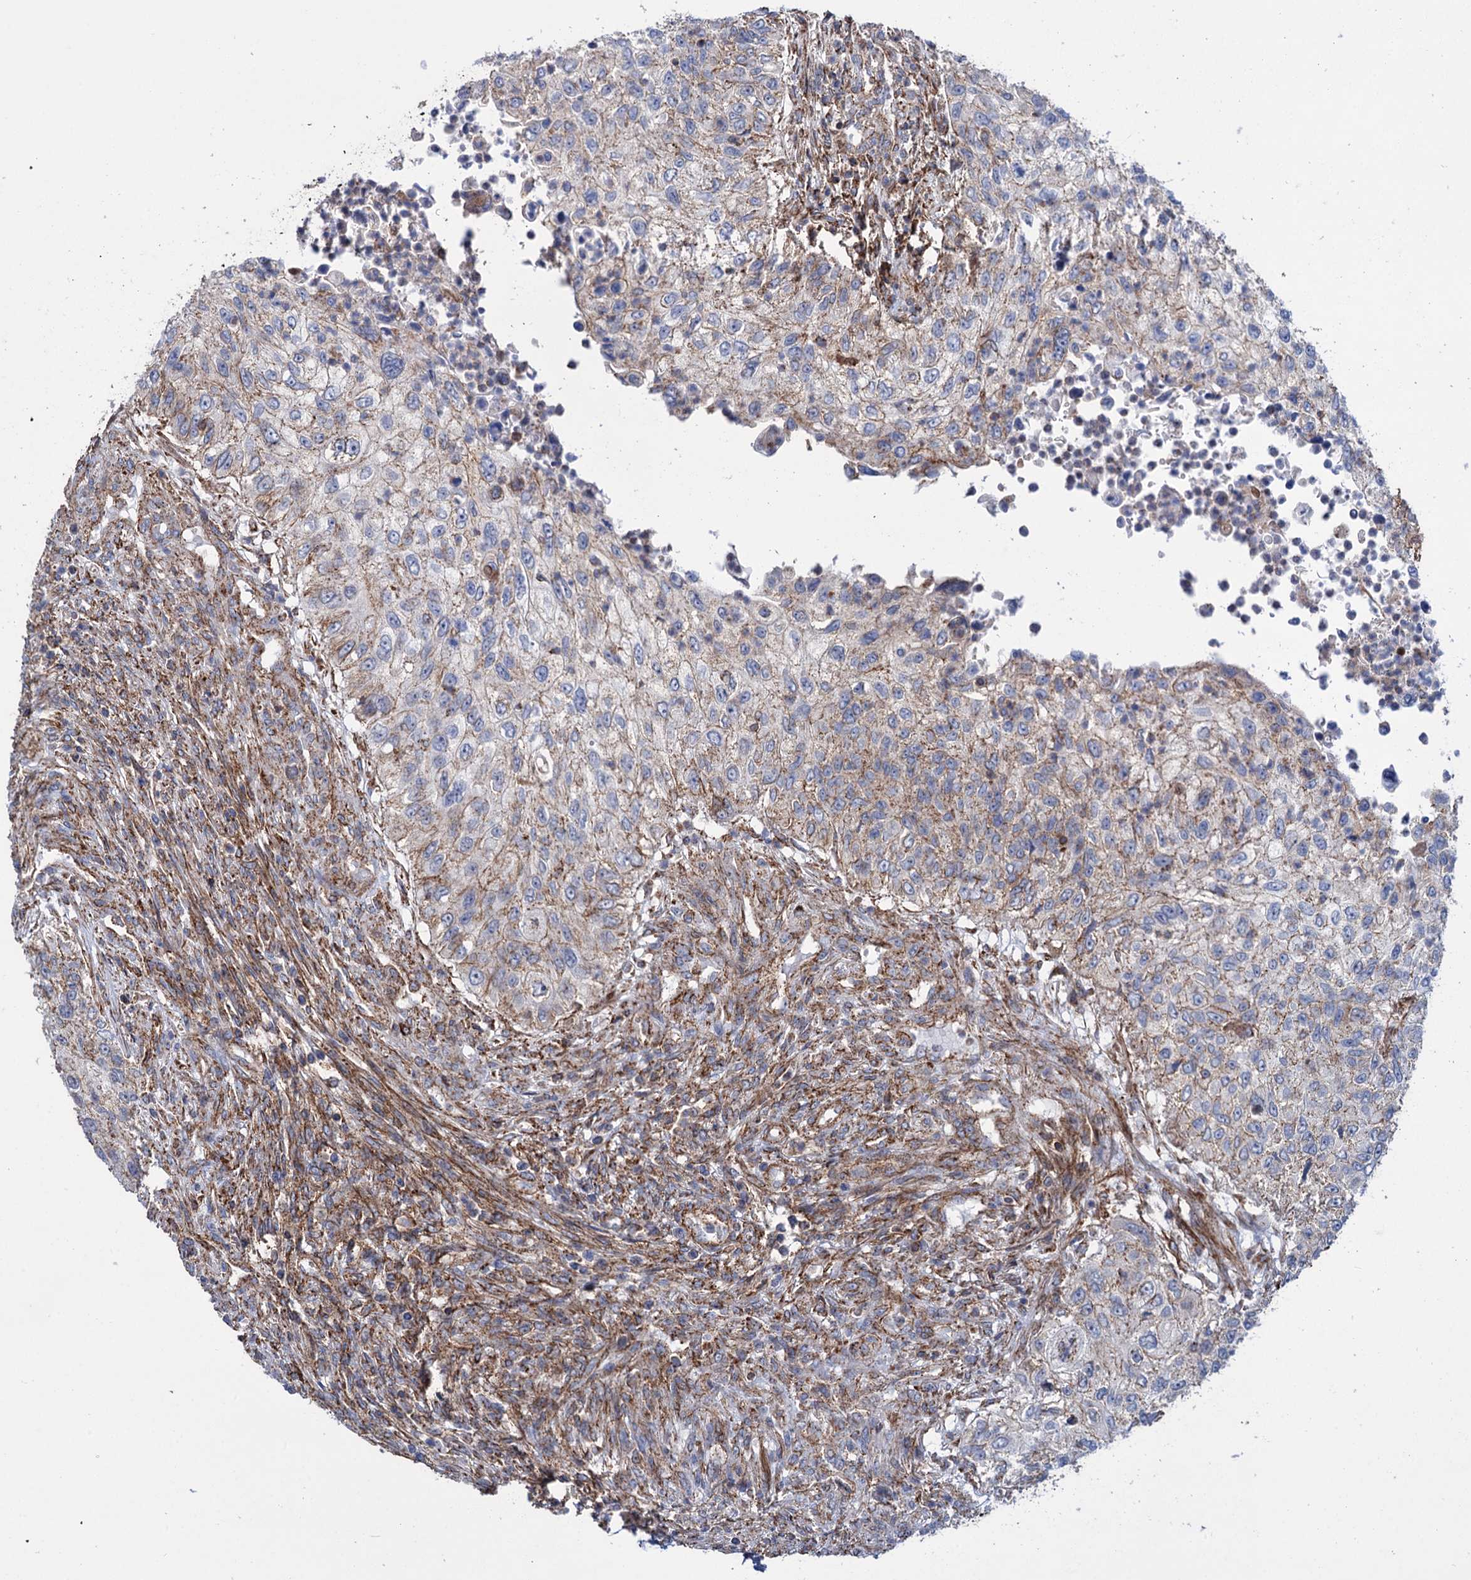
{"staining": {"intensity": "weak", "quantity": "25%-75%", "location": "cytoplasmic/membranous"}, "tissue": "urothelial cancer", "cell_type": "Tumor cells", "image_type": "cancer", "snomed": [{"axis": "morphology", "description": "Urothelial carcinoma, High grade"}, {"axis": "topography", "description": "Urinary bladder"}], "caption": "Protein expression analysis of human urothelial cancer reveals weak cytoplasmic/membranous staining in about 25%-75% of tumor cells. (DAB = brown stain, brightfield microscopy at high magnification).", "gene": "DEF6", "patient": {"sex": "female", "age": 60}}